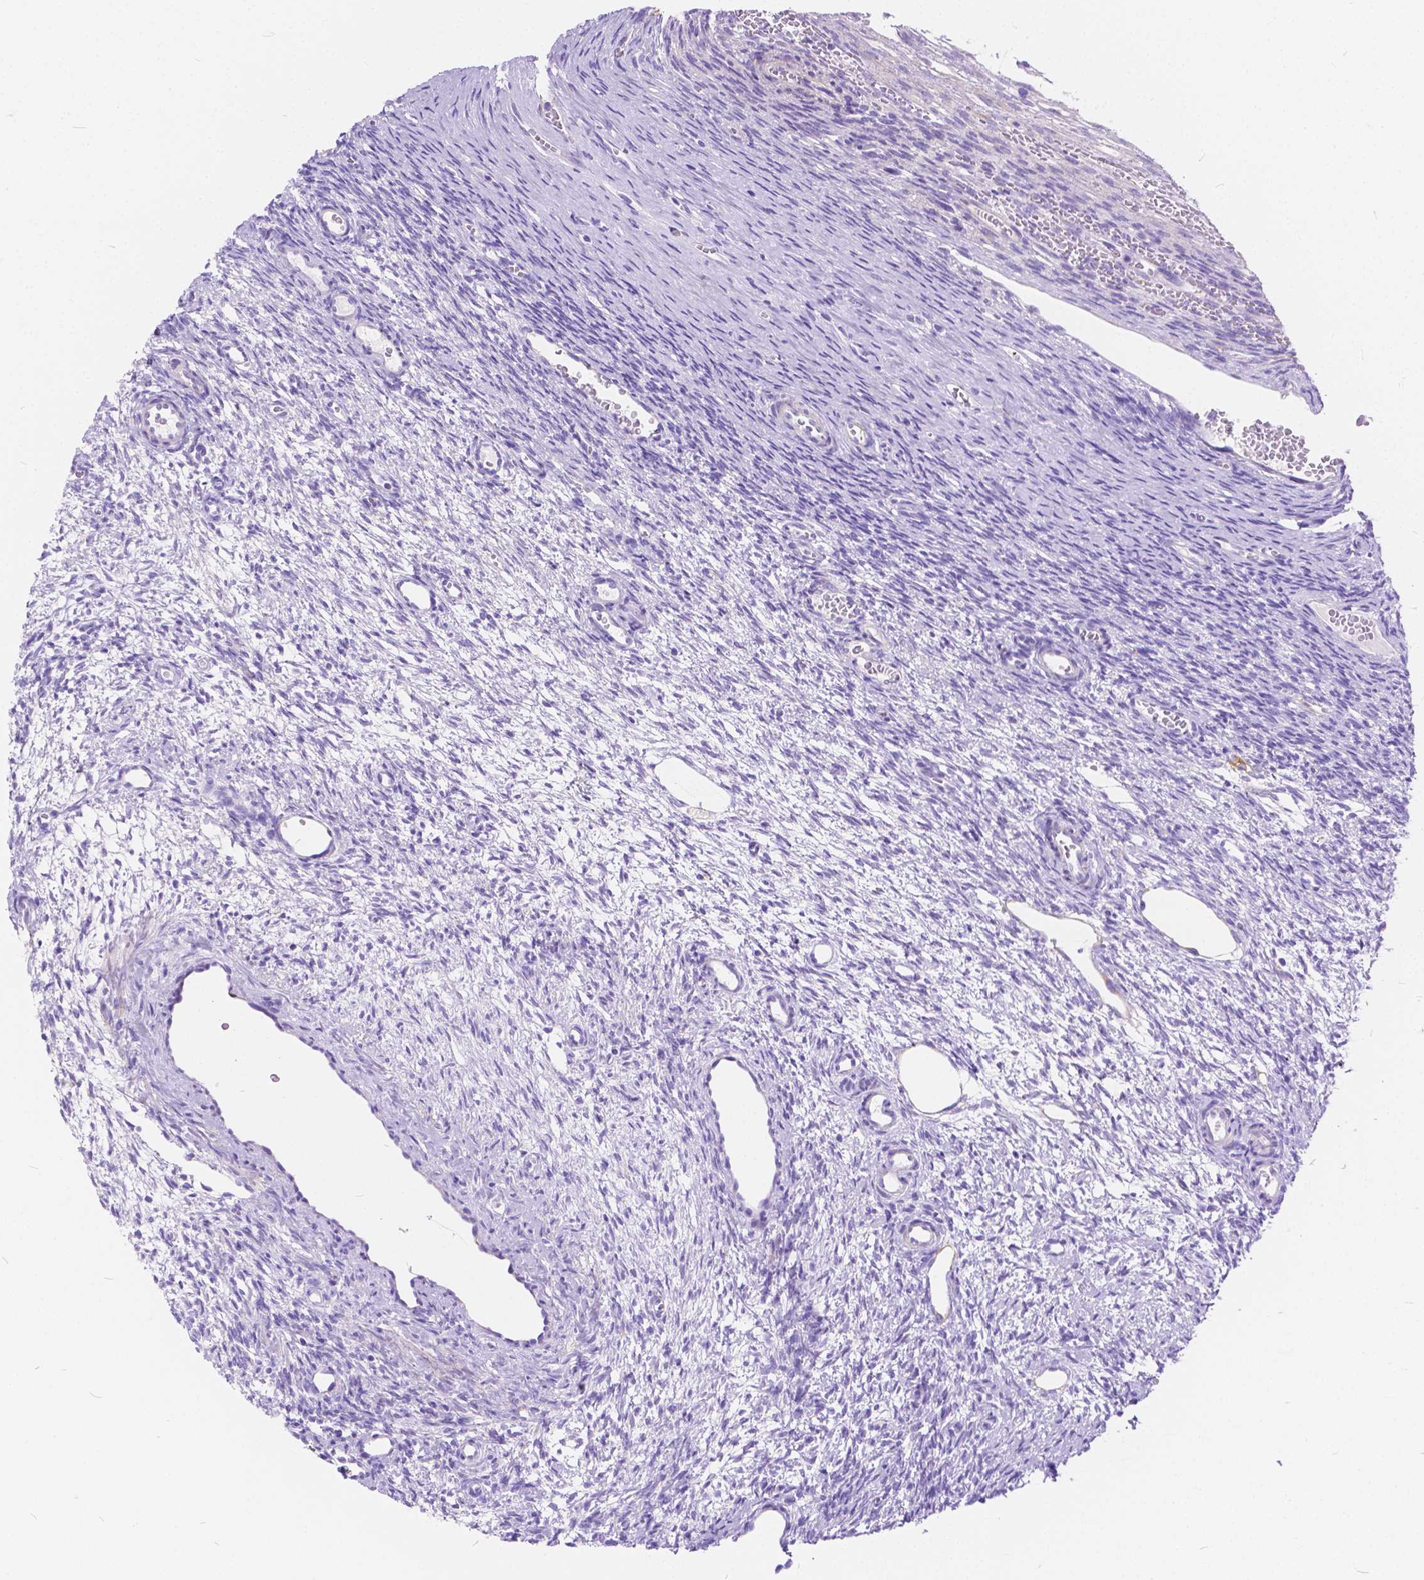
{"staining": {"intensity": "negative", "quantity": "none", "location": "none"}, "tissue": "ovary", "cell_type": "Ovarian stroma cells", "image_type": "normal", "snomed": [{"axis": "morphology", "description": "Normal tissue, NOS"}, {"axis": "topography", "description": "Ovary"}], "caption": "Human ovary stained for a protein using immunohistochemistry (IHC) shows no expression in ovarian stroma cells.", "gene": "CHRM1", "patient": {"sex": "female", "age": 34}}